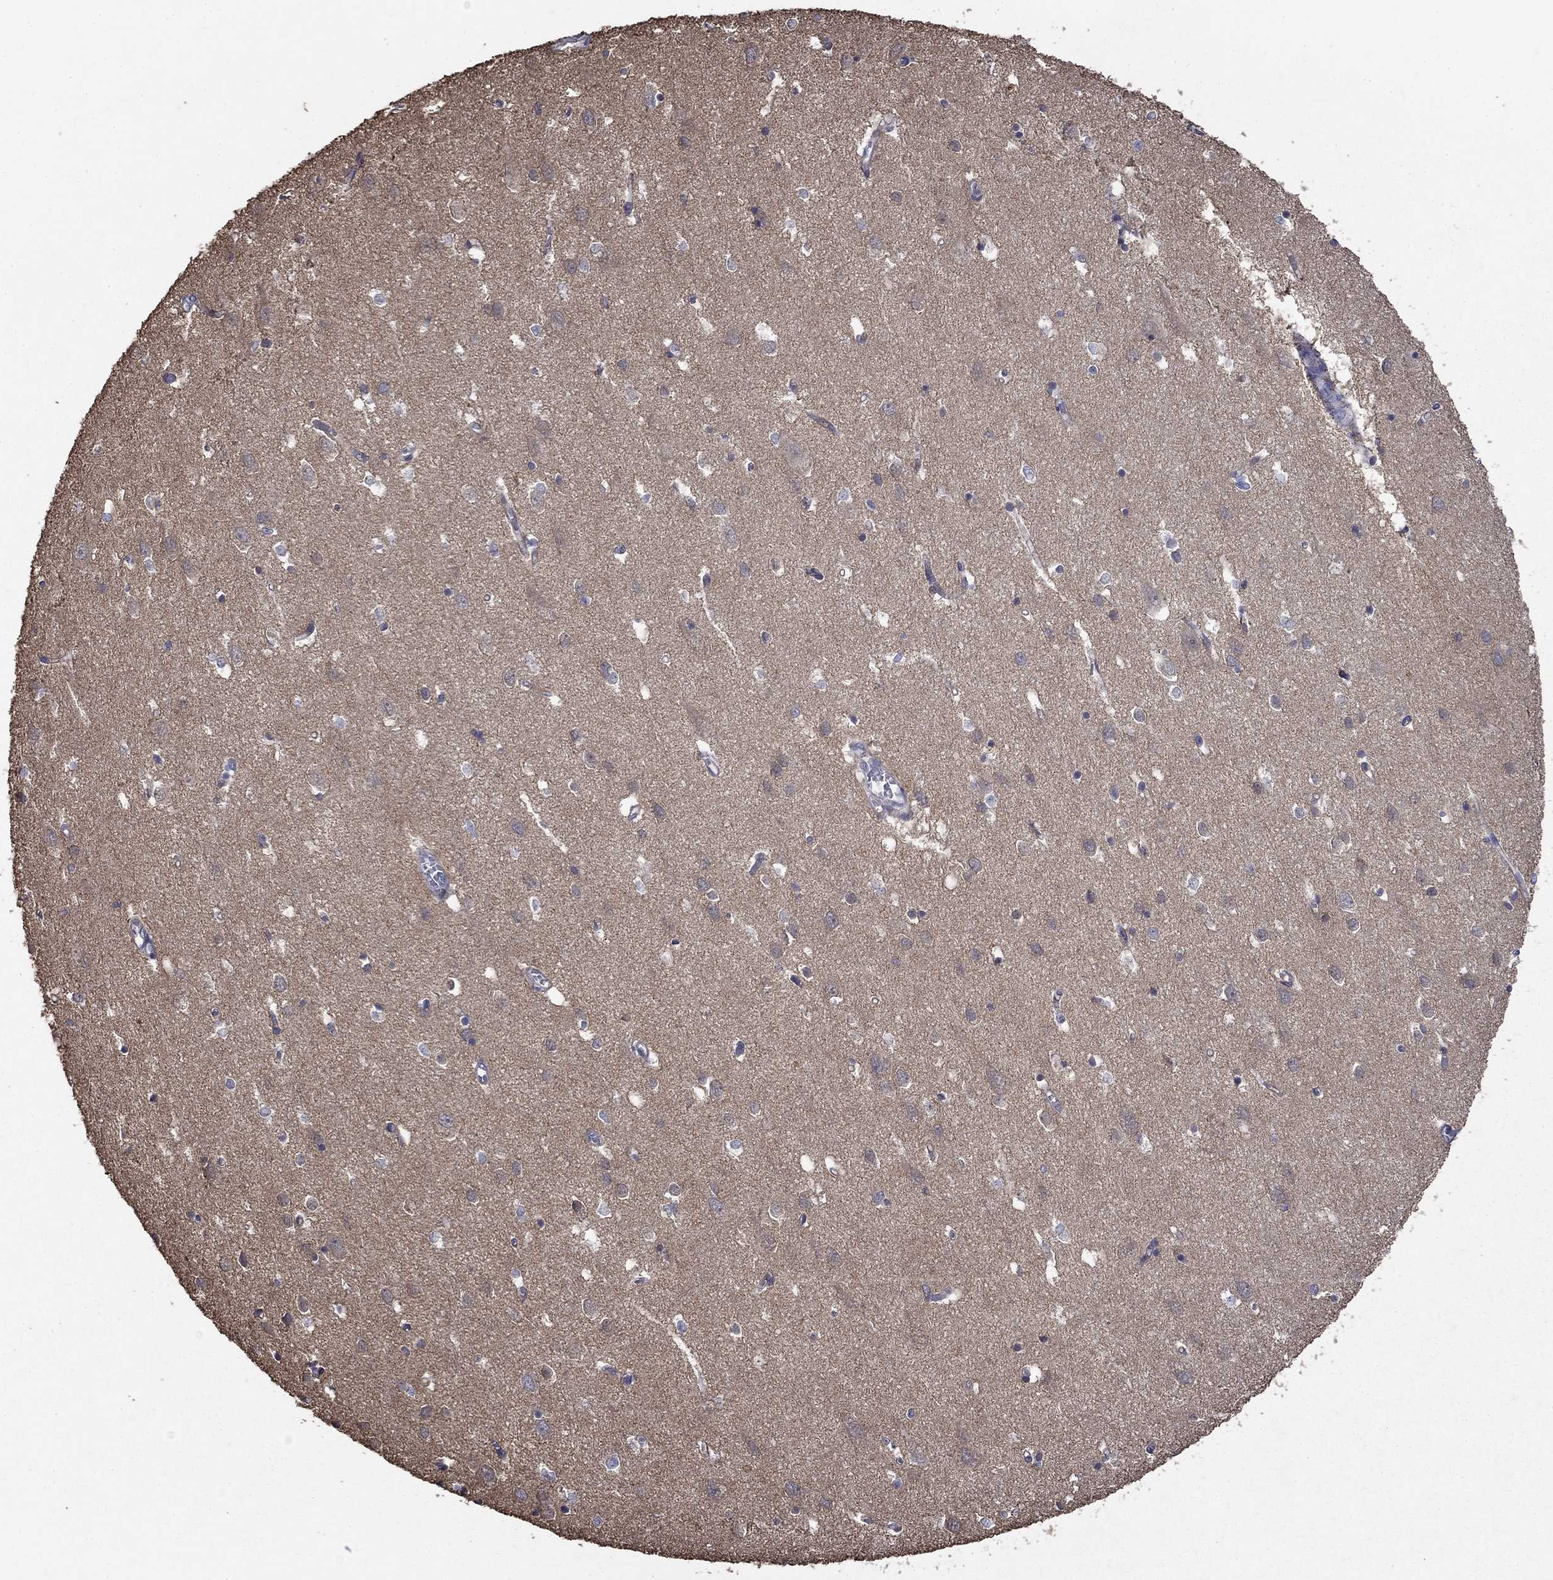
{"staining": {"intensity": "negative", "quantity": "none", "location": "none"}, "tissue": "cerebral cortex", "cell_type": "Endothelial cells", "image_type": "normal", "snomed": [{"axis": "morphology", "description": "Normal tissue, NOS"}, {"axis": "topography", "description": "Cerebral cortex"}], "caption": "This is an immunohistochemistry (IHC) photomicrograph of normal cerebral cortex. There is no staining in endothelial cells.", "gene": "DVL1", "patient": {"sex": "male", "age": 70}}